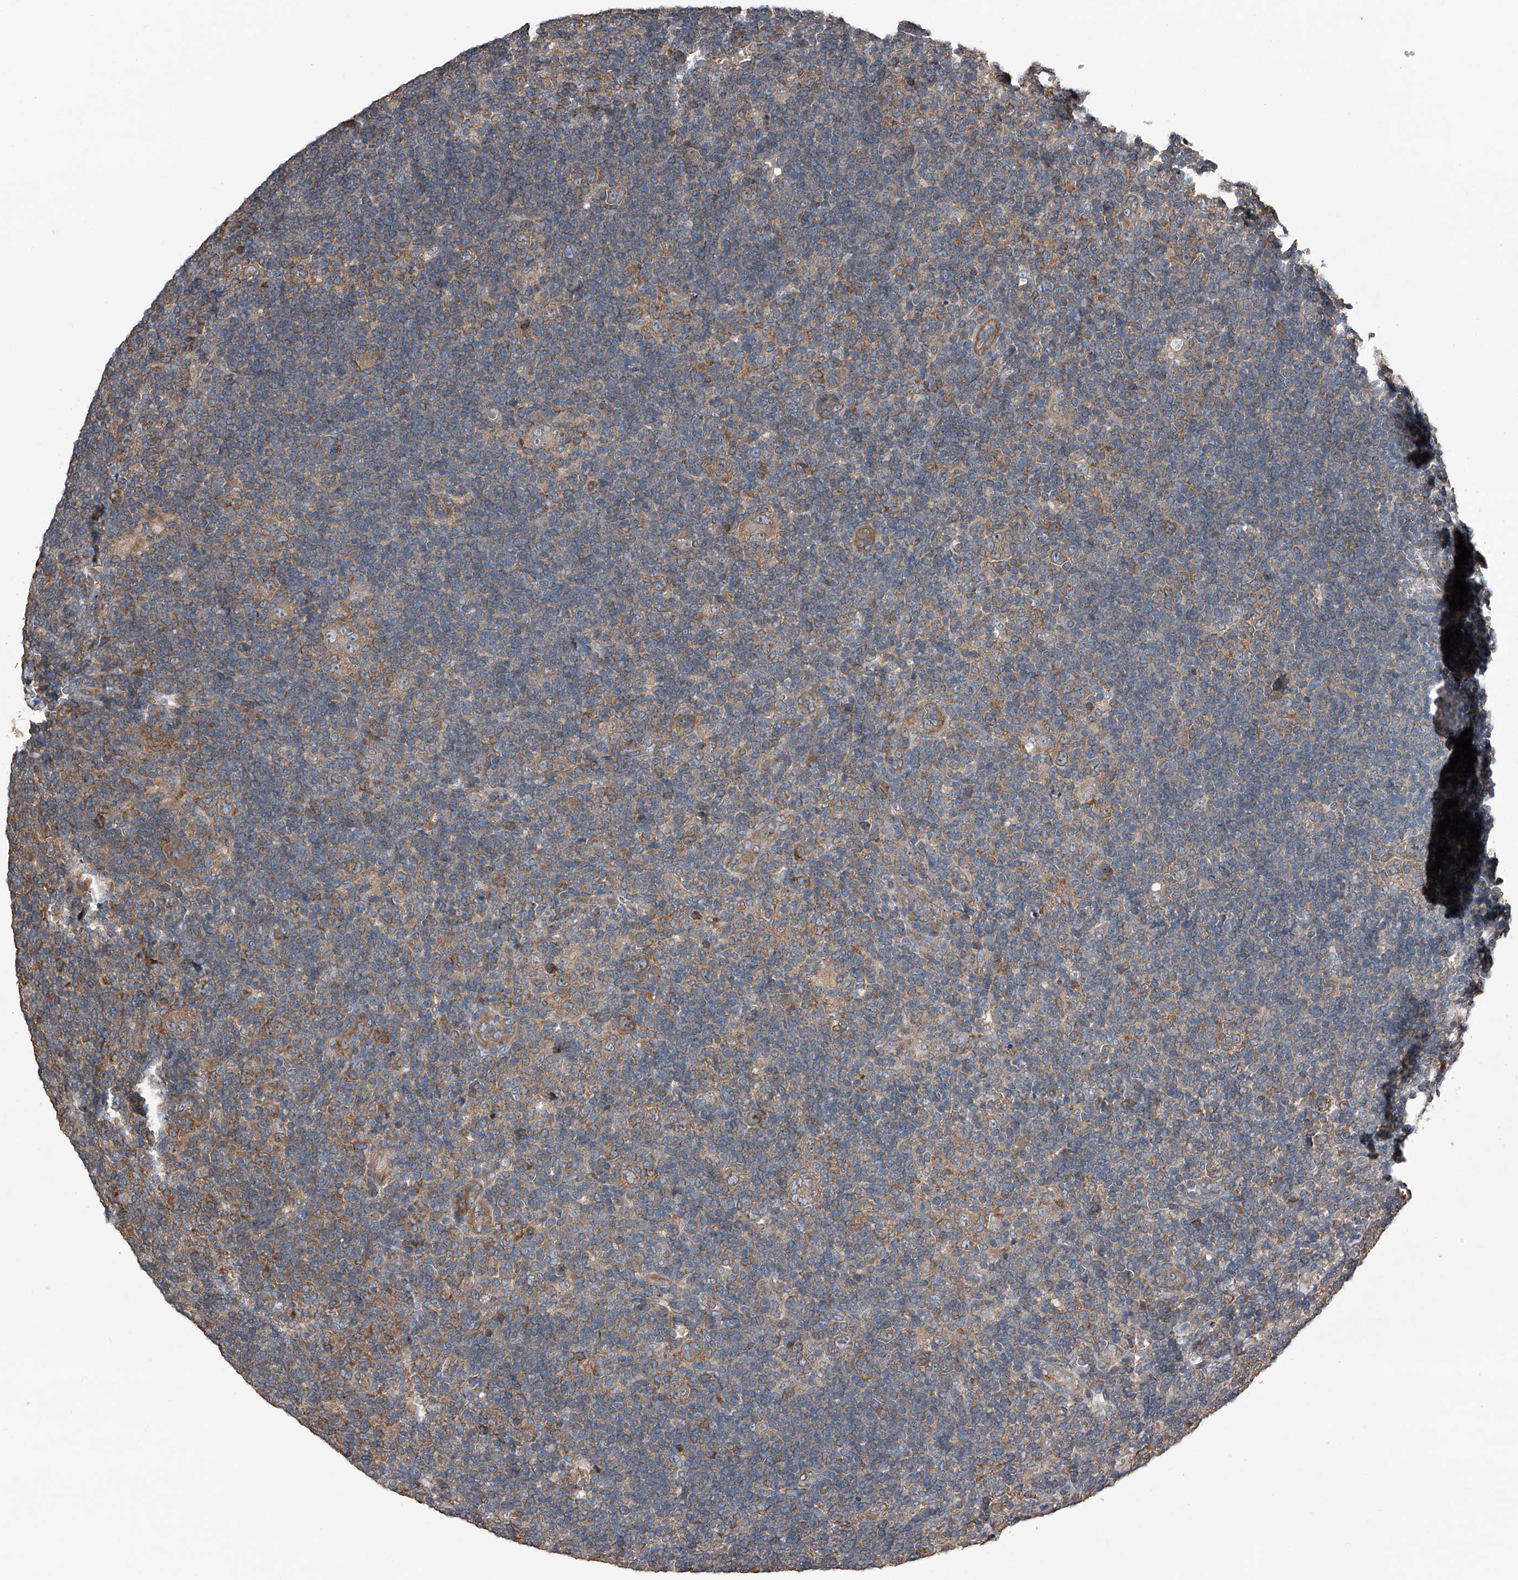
{"staining": {"intensity": "moderate", "quantity": ">75%", "location": "cytoplasmic/membranous"}, "tissue": "lymphoma", "cell_type": "Tumor cells", "image_type": "cancer", "snomed": [{"axis": "morphology", "description": "Hodgkin's disease, NOS"}, {"axis": "topography", "description": "Lymph node"}], "caption": "Human lymphoma stained for a protein (brown) exhibits moderate cytoplasmic/membranous positive staining in approximately >75% of tumor cells.", "gene": "KCNJ2", "patient": {"sex": "female", "age": 57}}